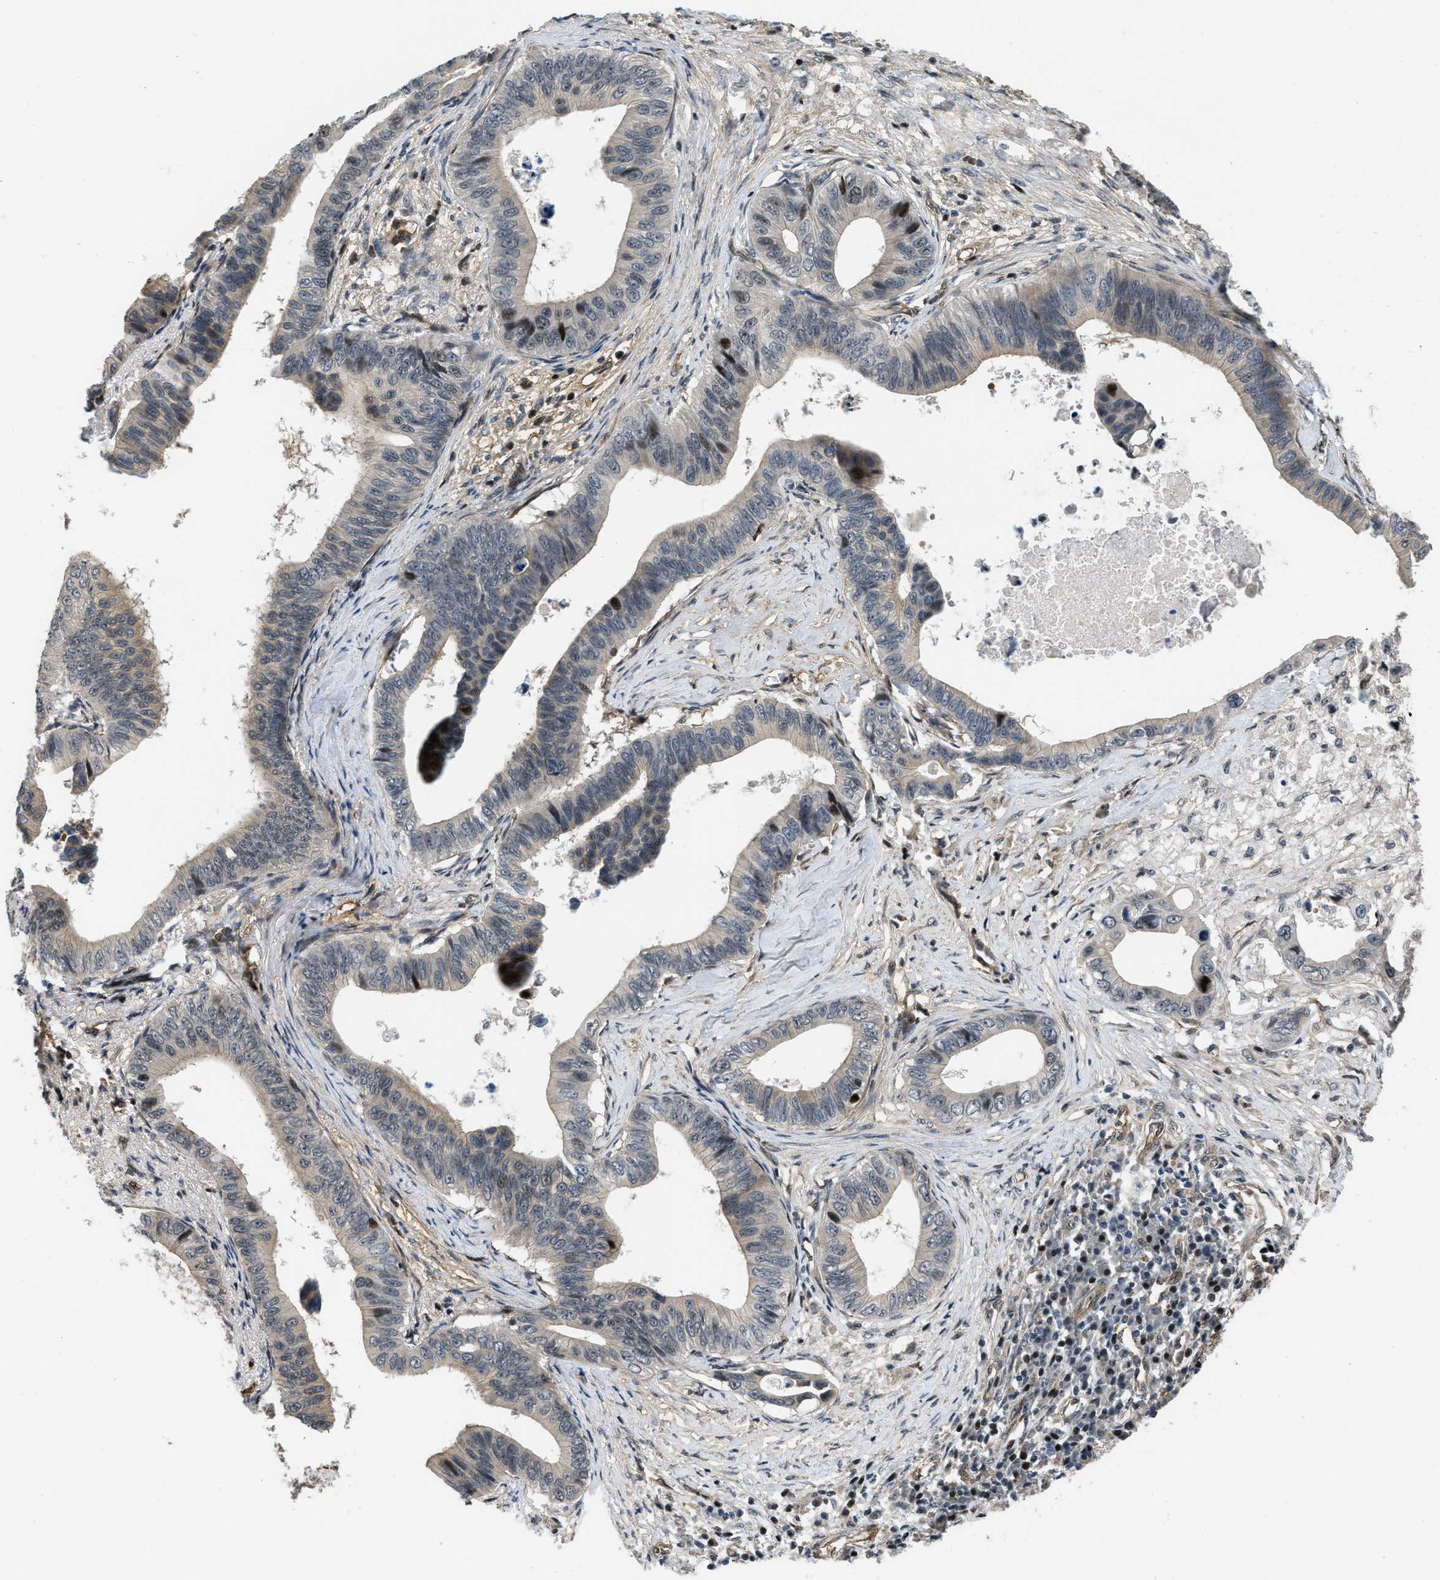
{"staining": {"intensity": "weak", "quantity": "<25%", "location": "cytoplasmic/membranous"}, "tissue": "pancreatic cancer", "cell_type": "Tumor cells", "image_type": "cancer", "snomed": [{"axis": "morphology", "description": "Adenocarcinoma, NOS"}, {"axis": "topography", "description": "Pancreas"}], "caption": "Immunohistochemistry (IHC) image of human pancreatic adenocarcinoma stained for a protein (brown), which exhibits no positivity in tumor cells. (Stains: DAB (3,3'-diaminobenzidine) immunohistochemistry with hematoxylin counter stain, Microscopy: brightfield microscopy at high magnification).", "gene": "LTA4H", "patient": {"sex": "male", "age": 77}}